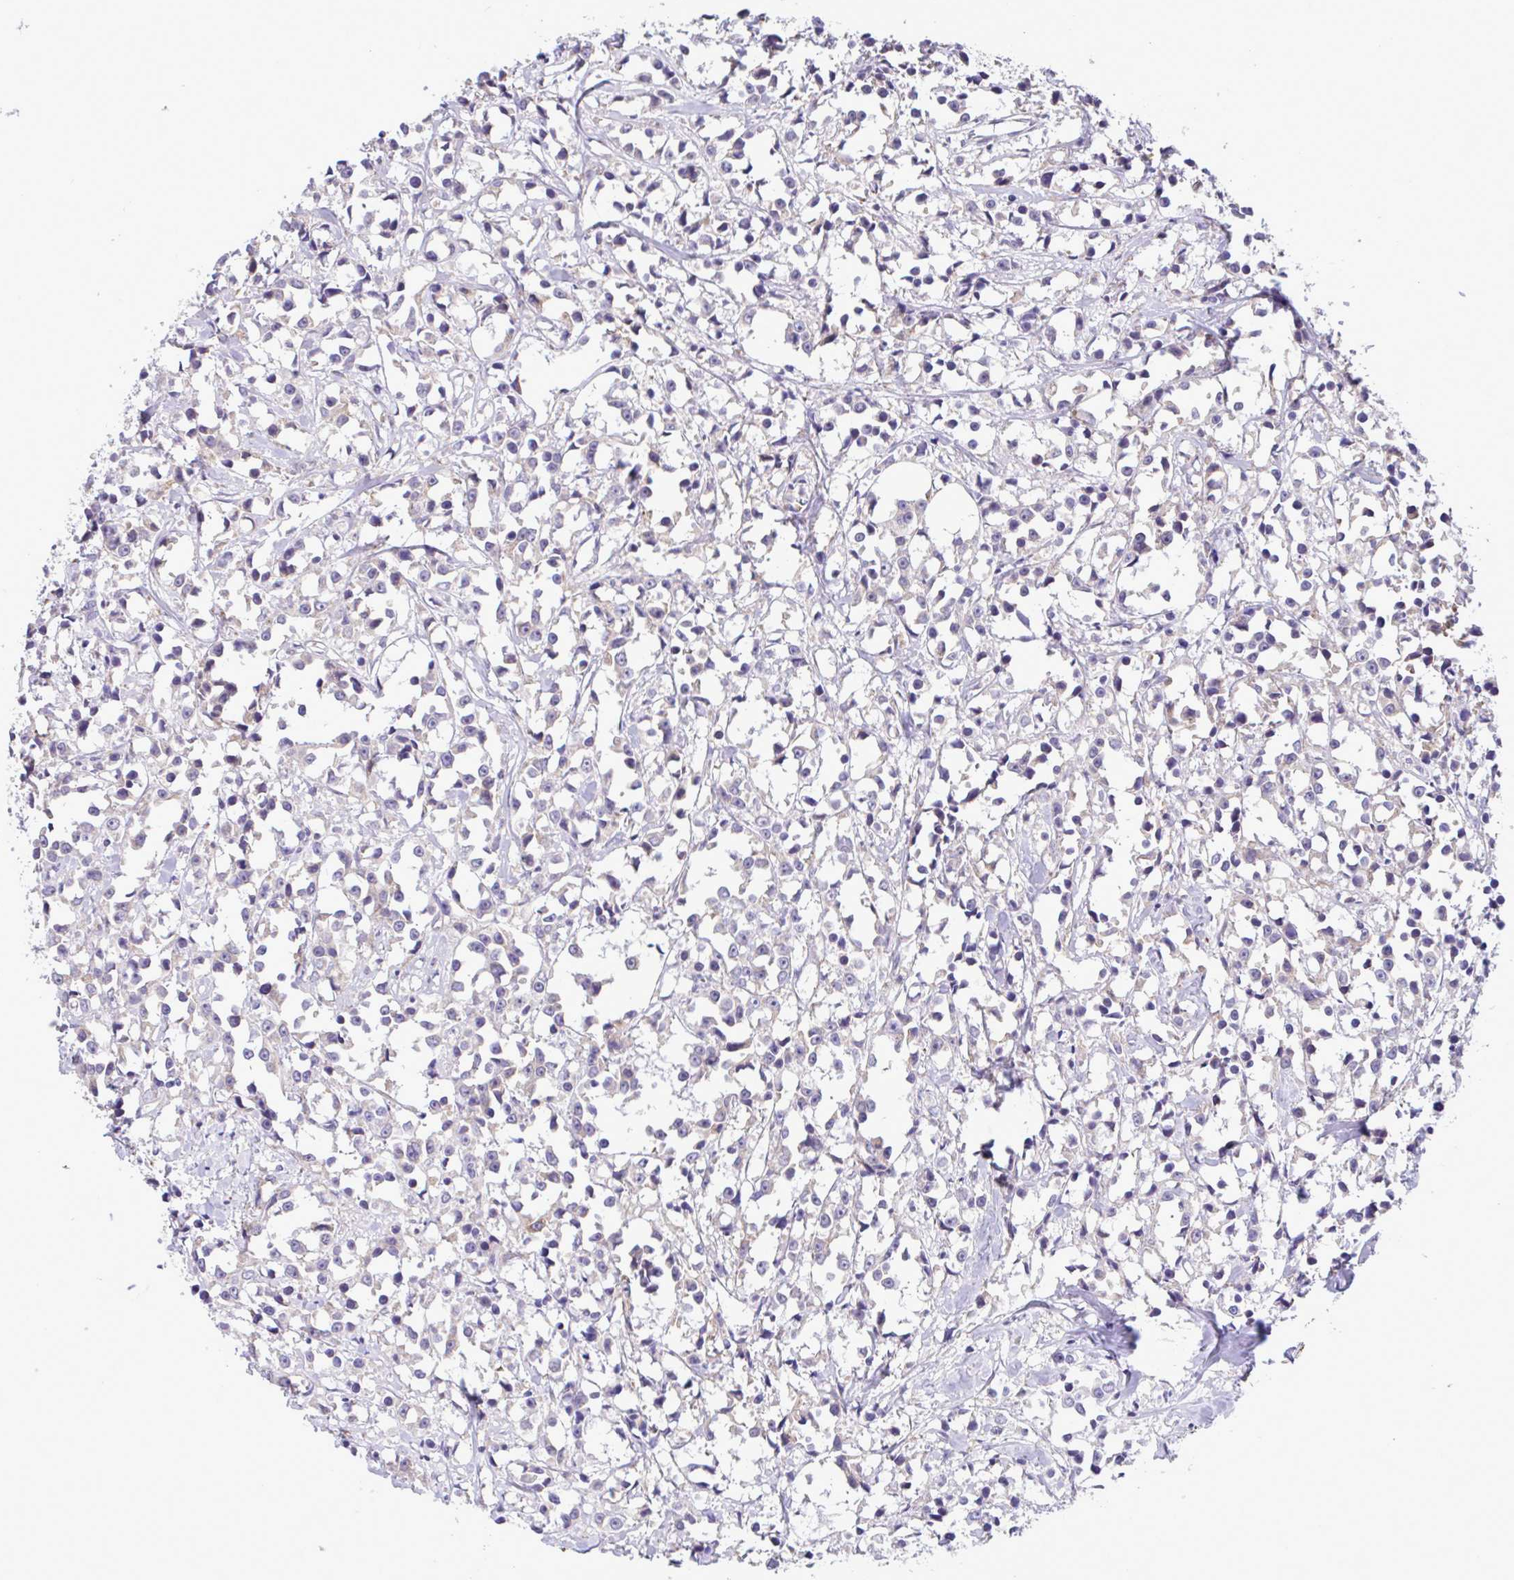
{"staining": {"intensity": "weak", "quantity": "<25%", "location": "cytoplasmic/membranous"}, "tissue": "breast cancer", "cell_type": "Tumor cells", "image_type": "cancer", "snomed": [{"axis": "morphology", "description": "Duct carcinoma"}, {"axis": "topography", "description": "Breast"}], "caption": "This is an immunohistochemistry (IHC) histopathology image of invasive ductal carcinoma (breast). There is no positivity in tumor cells.", "gene": "PIGK", "patient": {"sex": "female", "age": 80}}